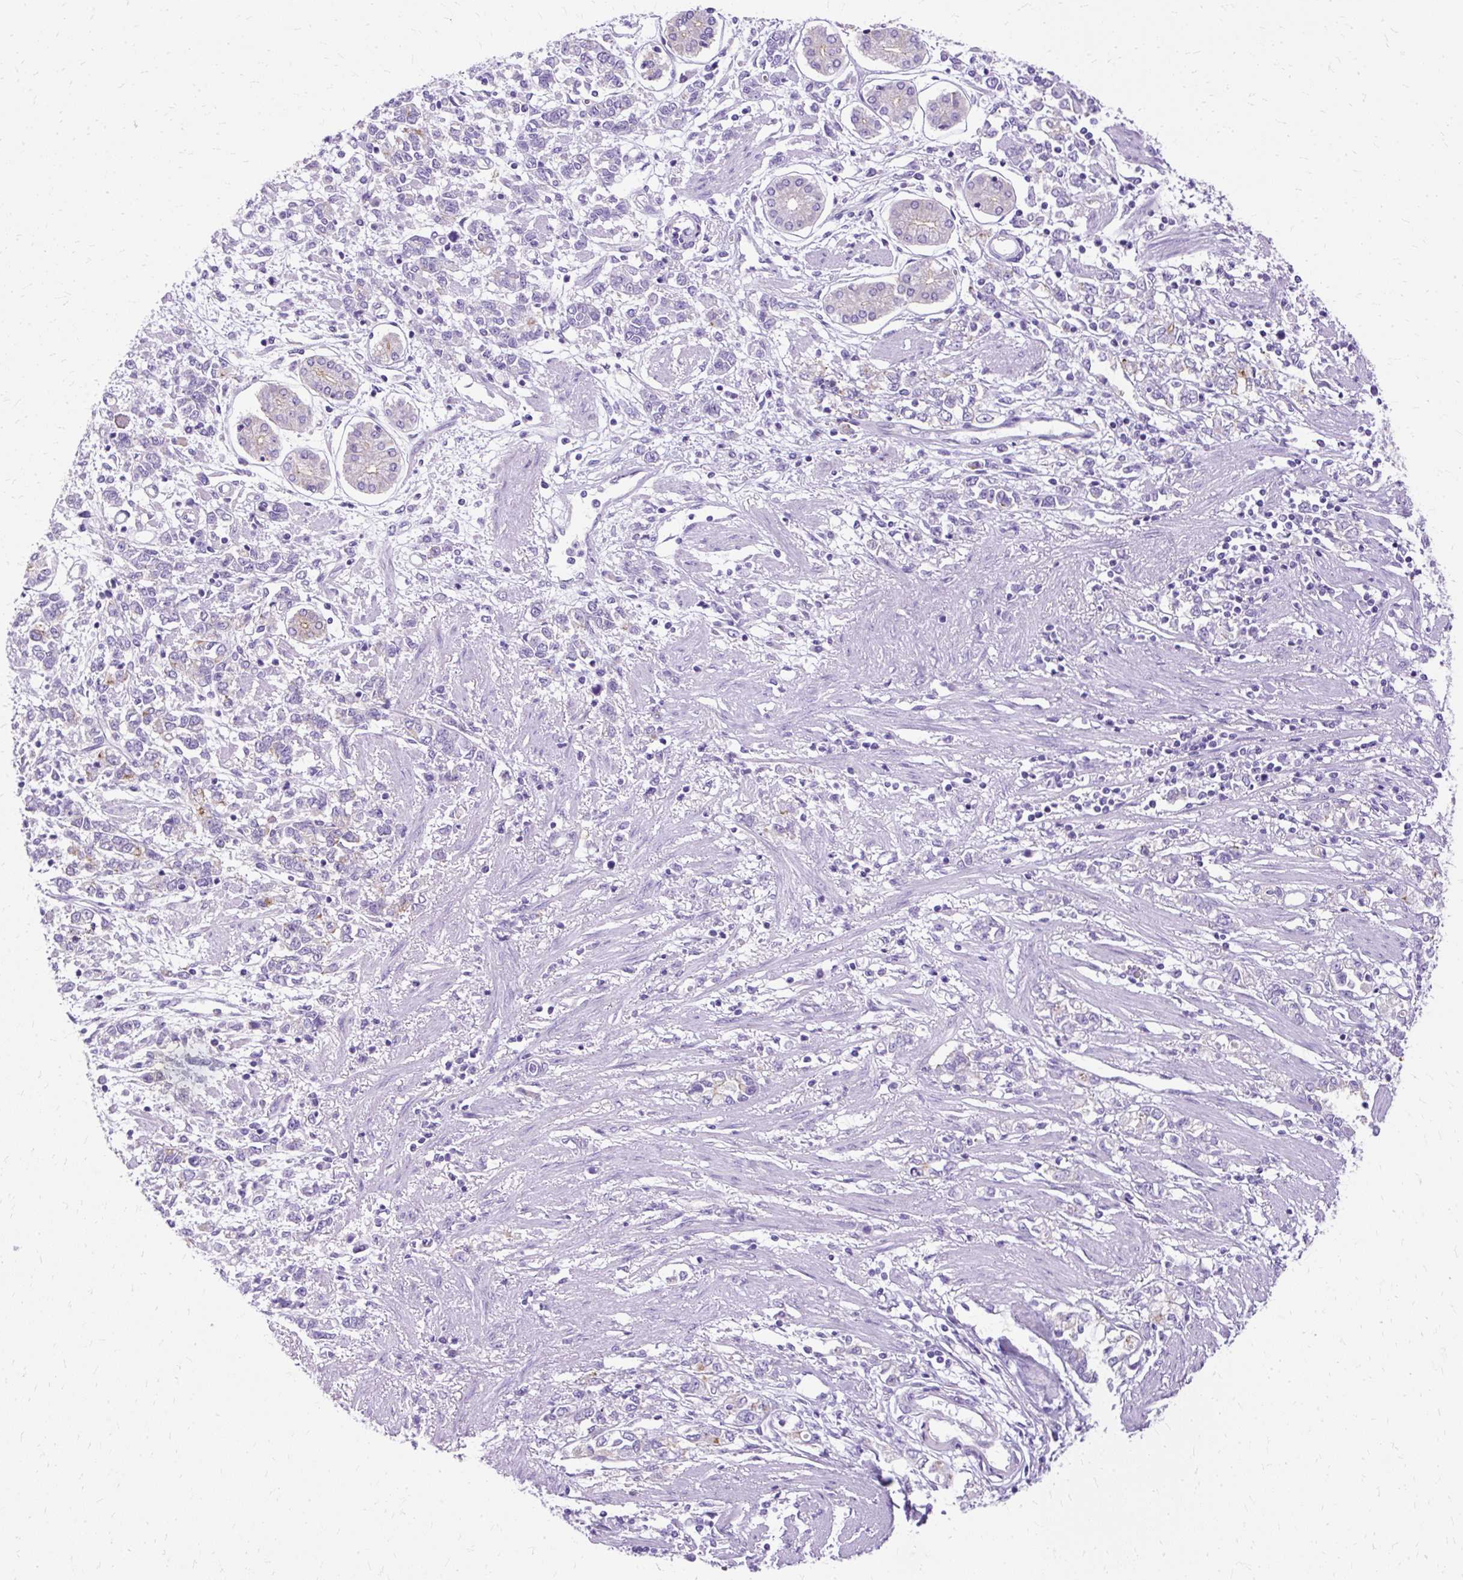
{"staining": {"intensity": "weak", "quantity": "<25%", "location": "cytoplasmic/membranous"}, "tissue": "stomach cancer", "cell_type": "Tumor cells", "image_type": "cancer", "snomed": [{"axis": "morphology", "description": "Adenocarcinoma, NOS"}, {"axis": "topography", "description": "Stomach"}], "caption": "The IHC image has no significant positivity in tumor cells of stomach adenocarcinoma tissue.", "gene": "MYO6", "patient": {"sex": "female", "age": 76}}